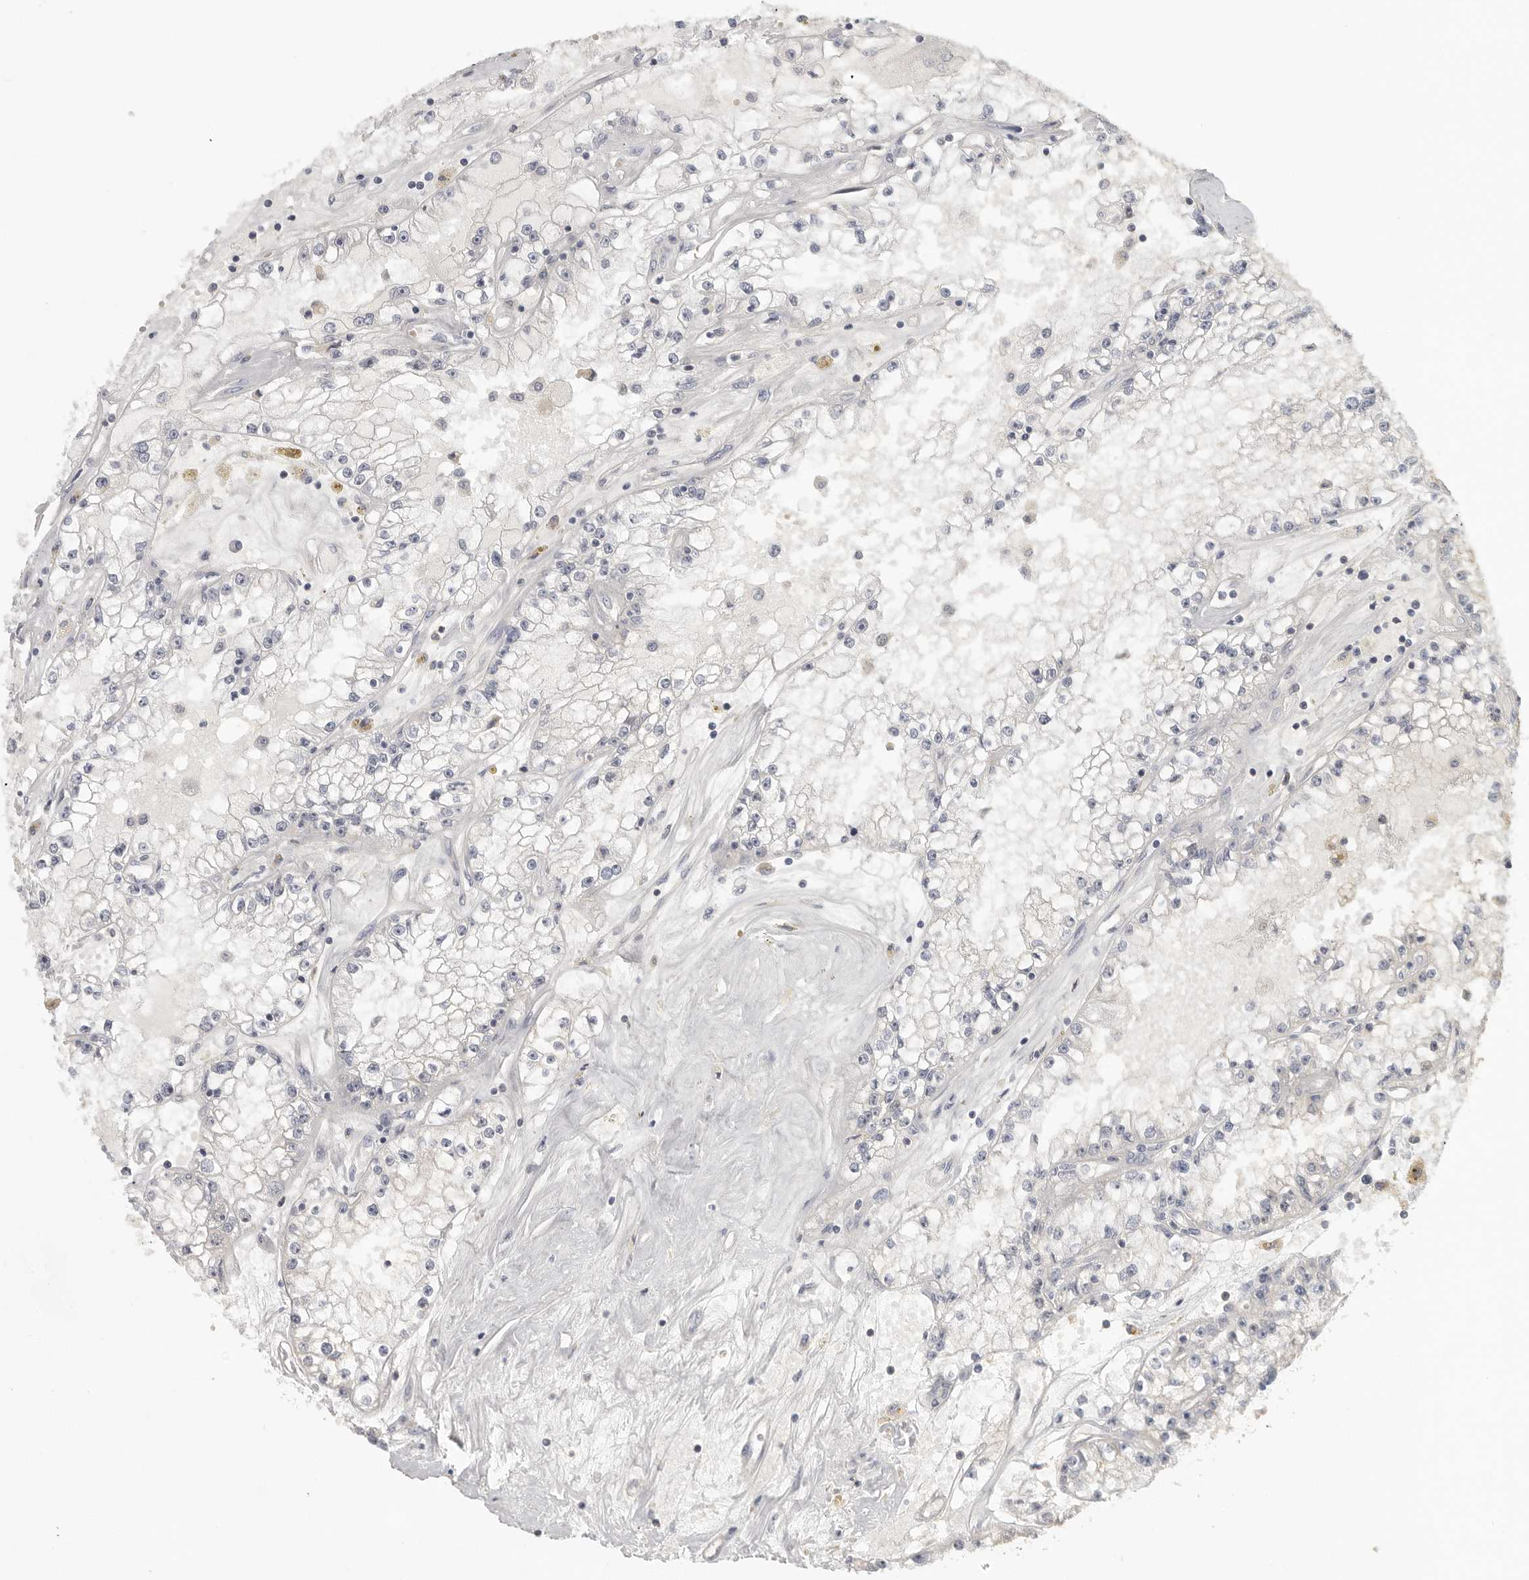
{"staining": {"intensity": "negative", "quantity": "none", "location": "none"}, "tissue": "renal cancer", "cell_type": "Tumor cells", "image_type": "cancer", "snomed": [{"axis": "morphology", "description": "Adenocarcinoma, NOS"}, {"axis": "topography", "description": "Kidney"}], "caption": "A histopathology image of renal cancer (adenocarcinoma) stained for a protein displays no brown staining in tumor cells.", "gene": "DNAJC11", "patient": {"sex": "male", "age": 56}}